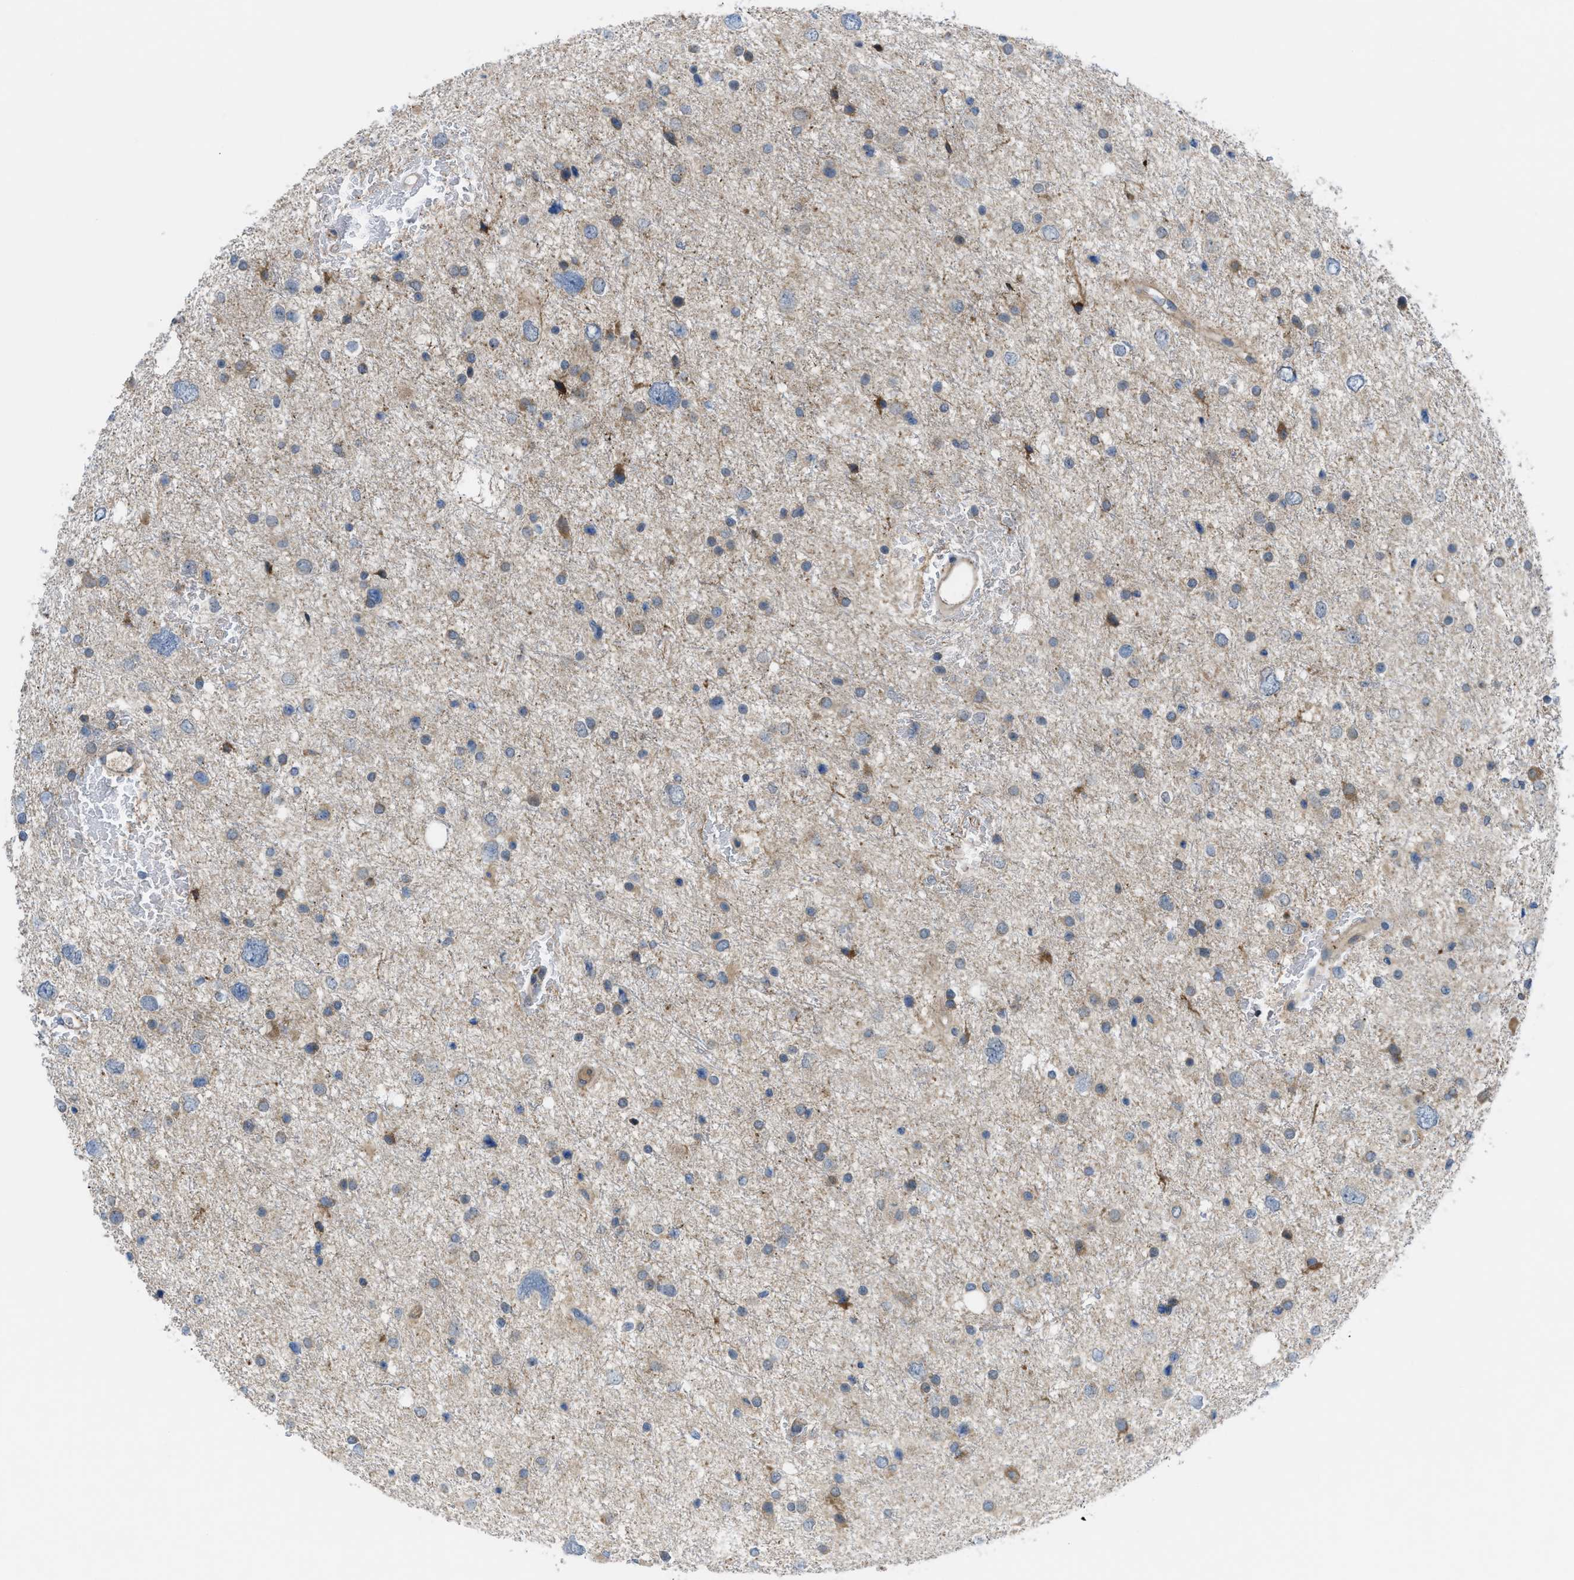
{"staining": {"intensity": "moderate", "quantity": "<25%", "location": "cytoplasmic/membranous"}, "tissue": "glioma", "cell_type": "Tumor cells", "image_type": "cancer", "snomed": [{"axis": "morphology", "description": "Glioma, malignant, Low grade"}, {"axis": "topography", "description": "Brain"}], "caption": "Immunohistochemical staining of human glioma demonstrates moderate cytoplasmic/membranous protein expression in about <25% of tumor cells.", "gene": "BAZ2B", "patient": {"sex": "female", "age": 37}}